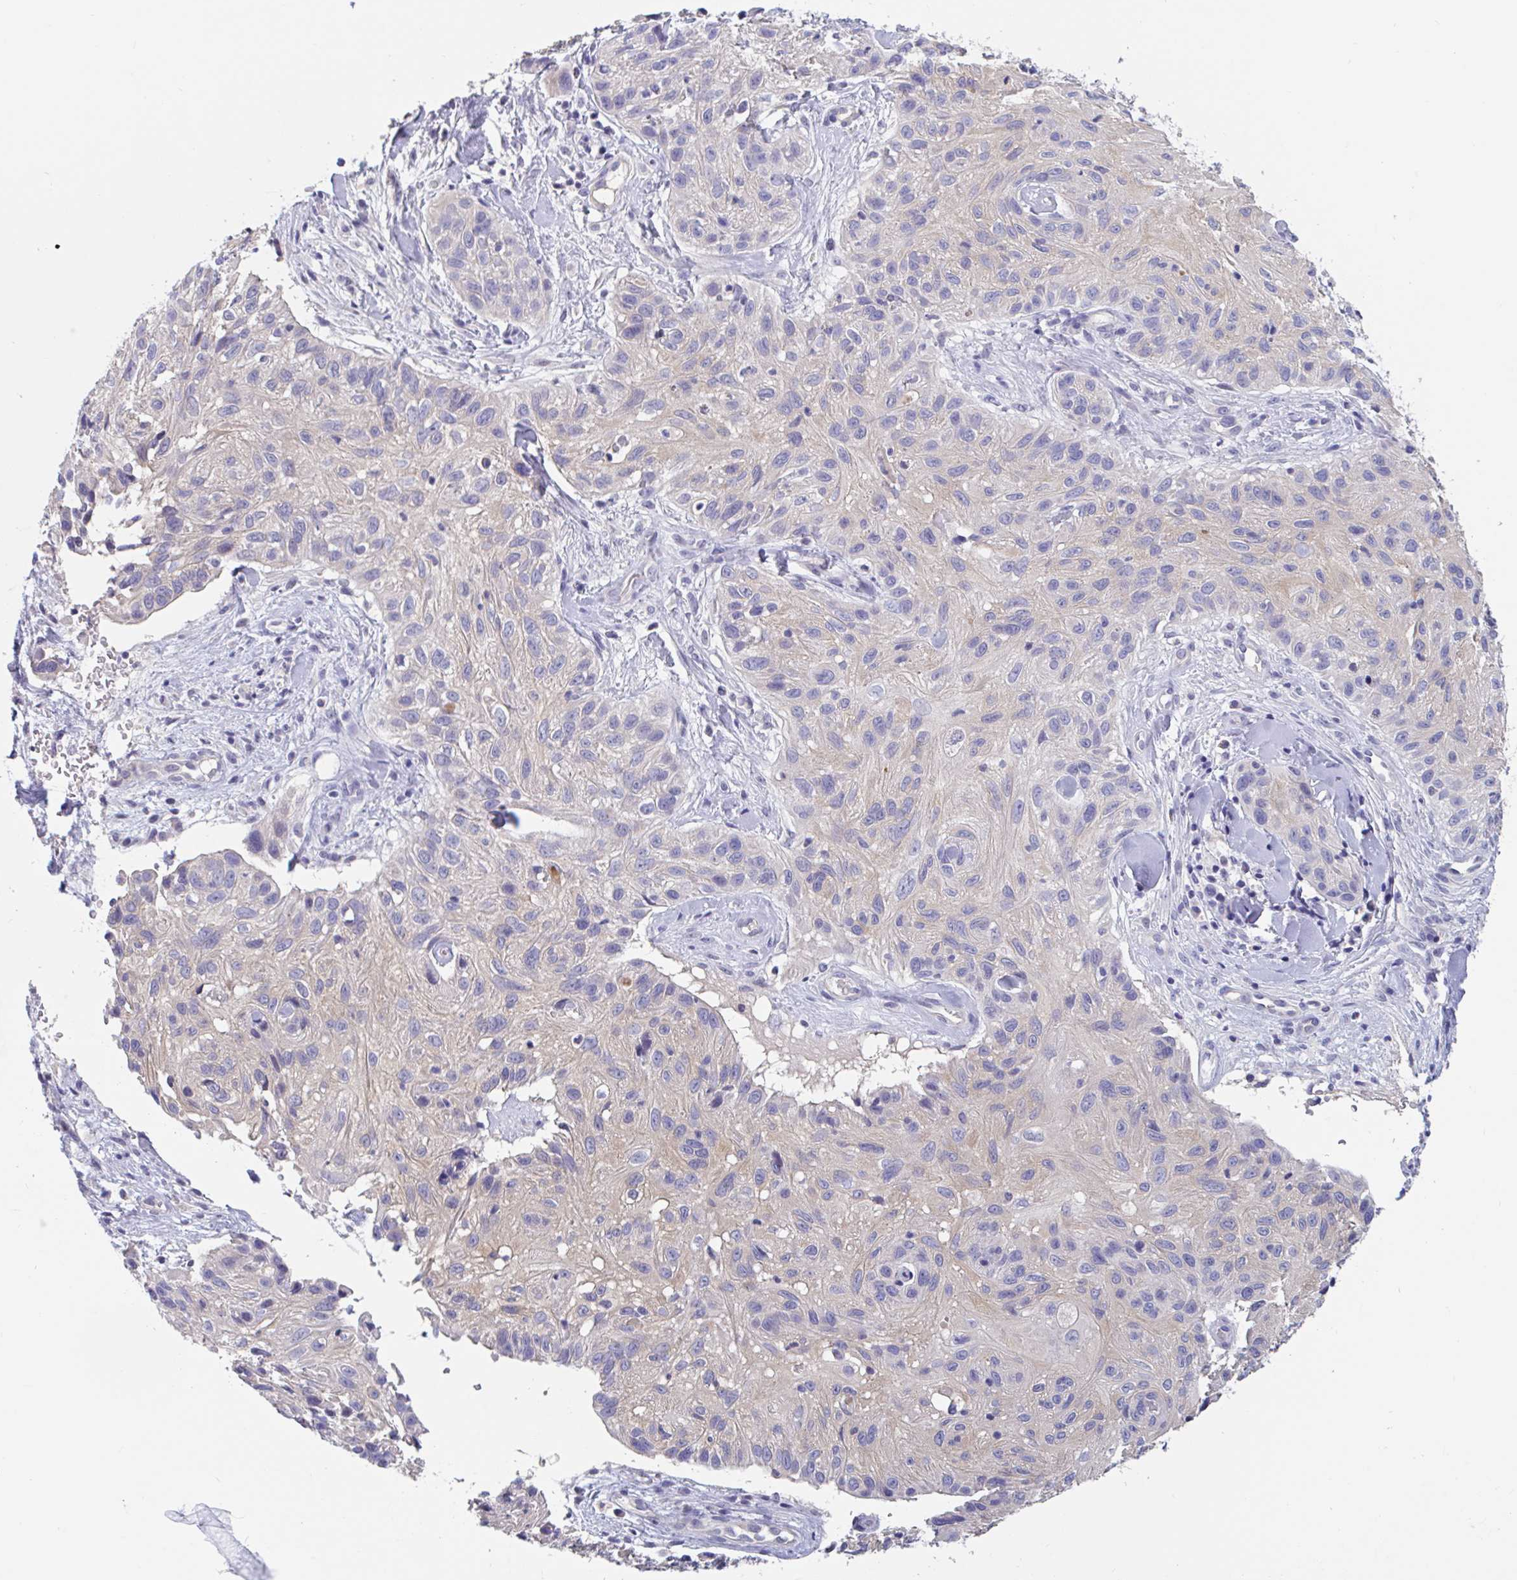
{"staining": {"intensity": "negative", "quantity": "none", "location": "none"}, "tissue": "skin cancer", "cell_type": "Tumor cells", "image_type": "cancer", "snomed": [{"axis": "morphology", "description": "Squamous cell carcinoma, NOS"}, {"axis": "topography", "description": "Skin"}], "caption": "Skin squamous cell carcinoma stained for a protein using IHC displays no positivity tumor cells.", "gene": "UNKL", "patient": {"sex": "male", "age": 82}}